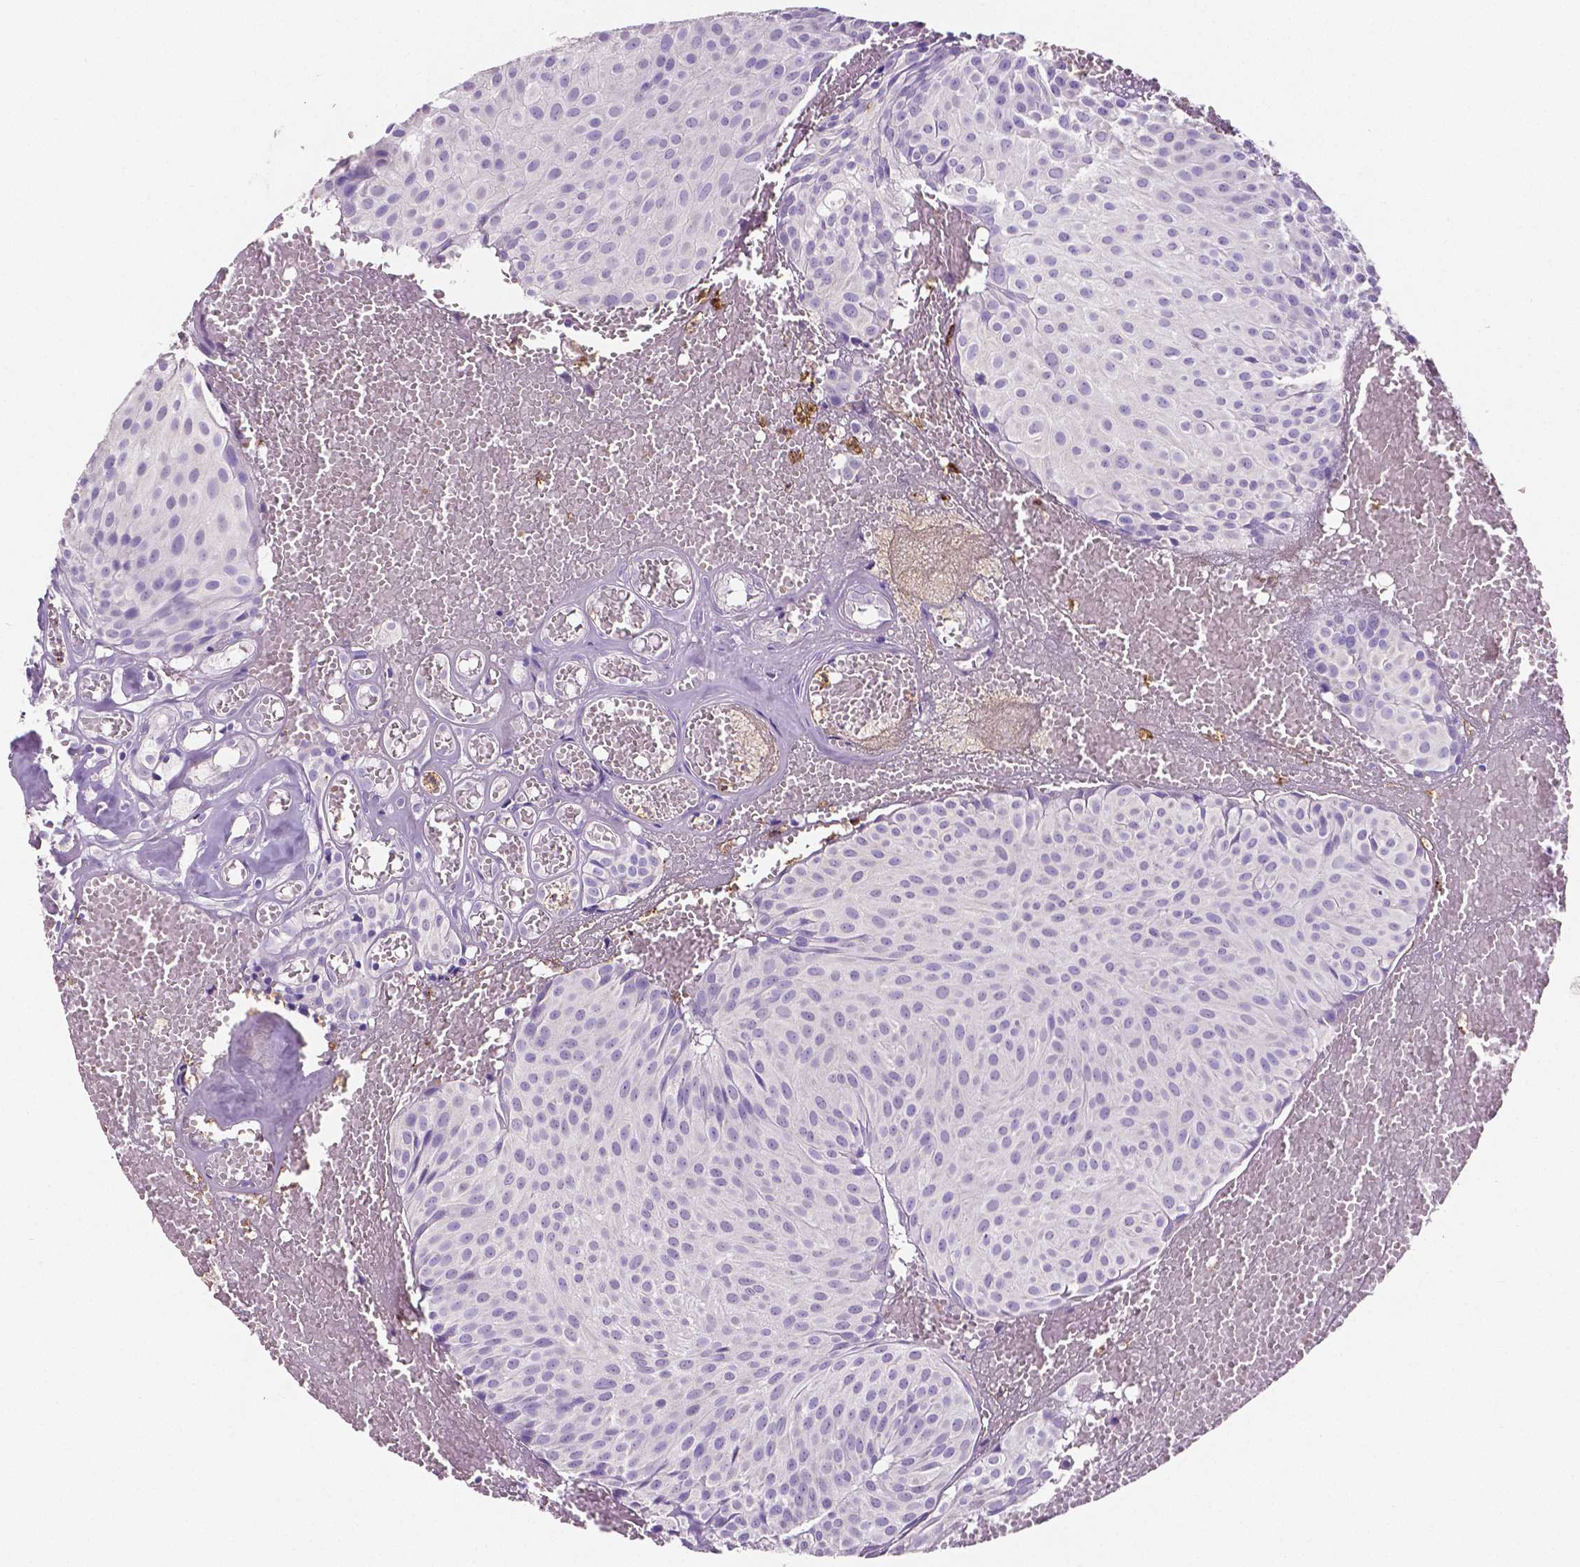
{"staining": {"intensity": "negative", "quantity": "none", "location": "none"}, "tissue": "urothelial cancer", "cell_type": "Tumor cells", "image_type": "cancer", "snomed": [{"axis": "morphology", "description": "Urothelial carcinoma, Low grade"}, {"axis": "topography", "description": "Urinary bladder"}], "caption": "Immunohistochemical staining of low-grade urothelial carcinoma demonstrates no significant staining in tumor cells.", "gene": "MMP9", "patient": {"sex": "male", "age": 63}}